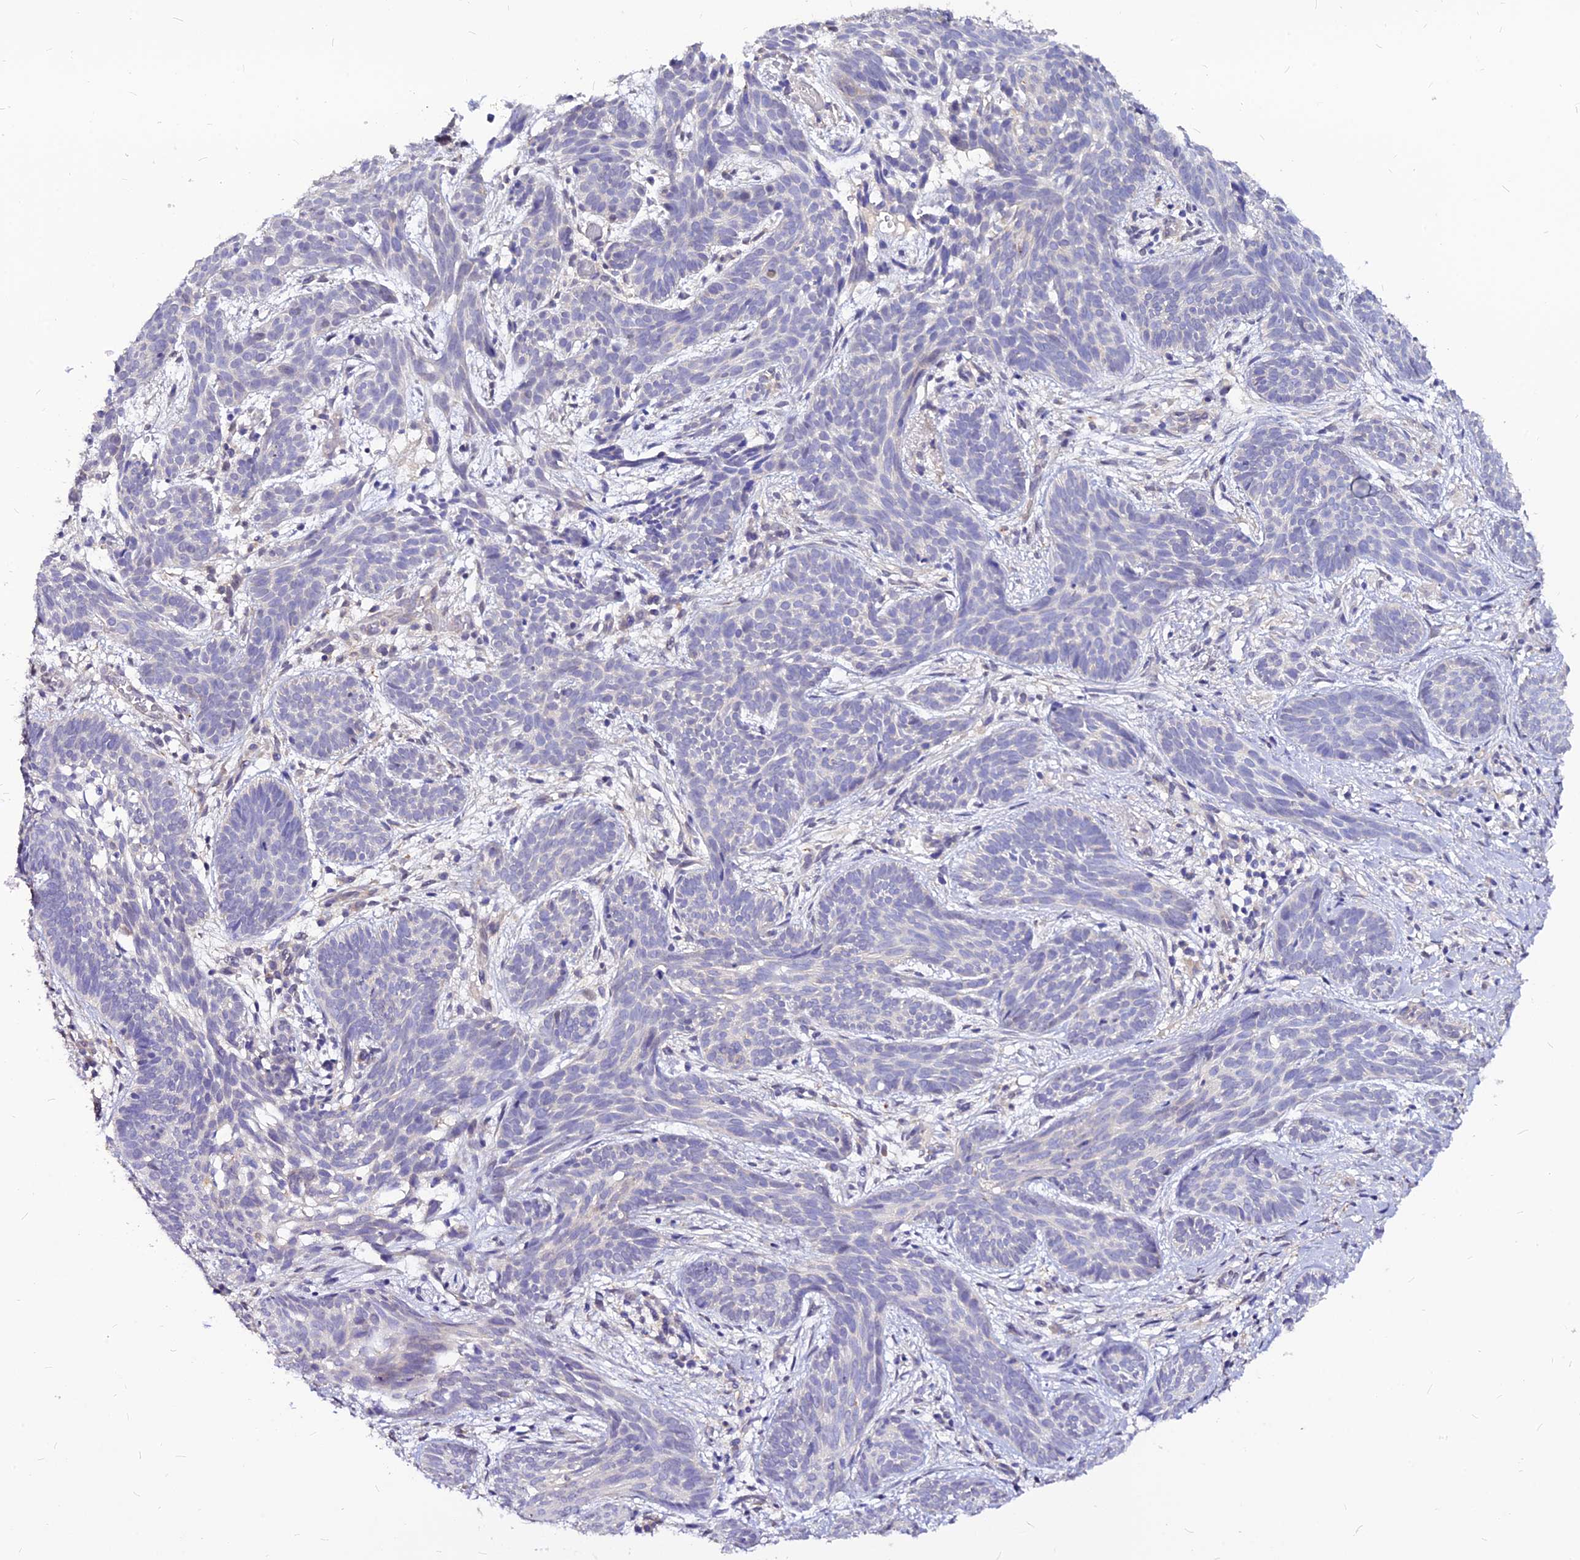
{"staining": {"intensity": "negative", "quantity": "none", "location": "none"}, "tissue": "skin cancer", "cell_type": "Tumor cells", "image_type": "cancer", "snomed": [{"axis": "morphology", "description": "Basal cell carcinoma"}, {"axis": "topography", "description": "Skin"}], "caption": "Tumor cells show no significant protein staining in basal cell carcinoma (skin).", "gene": "CZIB", "patient": {"sex": "female", "age": 81}}